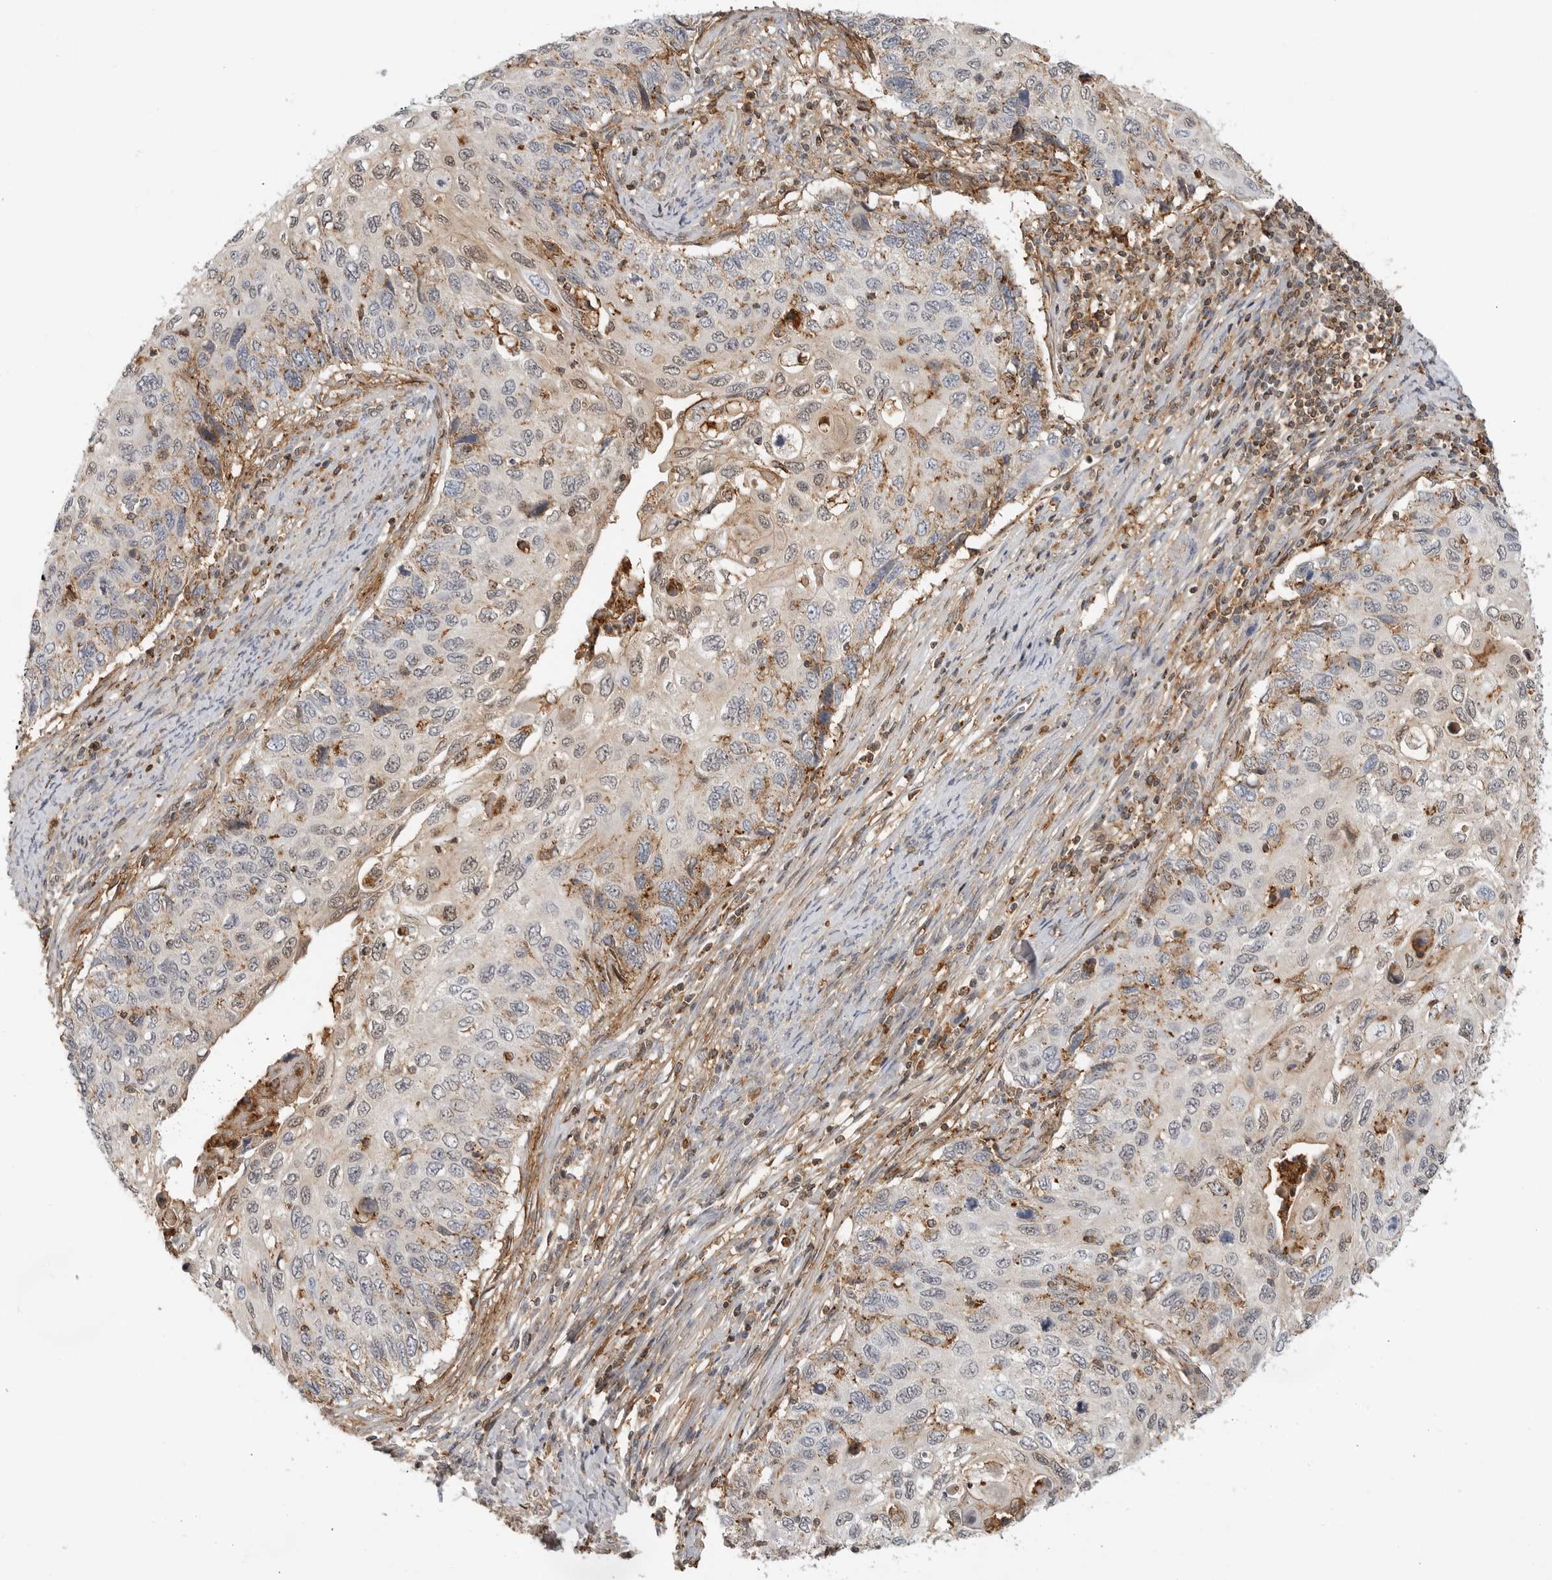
{"staining": {"intensity": "weak", "quantity": "<25%", "location": "cytoplasmic/membranous,nuclear"}, "tissue": "cervical cancer", "cell_type": "Tumor cells", "image_type": "cancer", "snomed": [{"axis": "morphology", "description": "Squamous cell carcinoma, NOS"}, {"axis": "topography", "description": "Cervix"}], "caption": "Image shows no significant protein expression in tumor cells of cervical cancer.", "gene": "ANXA11", "patient": {"sex": "female", "age": 70}}